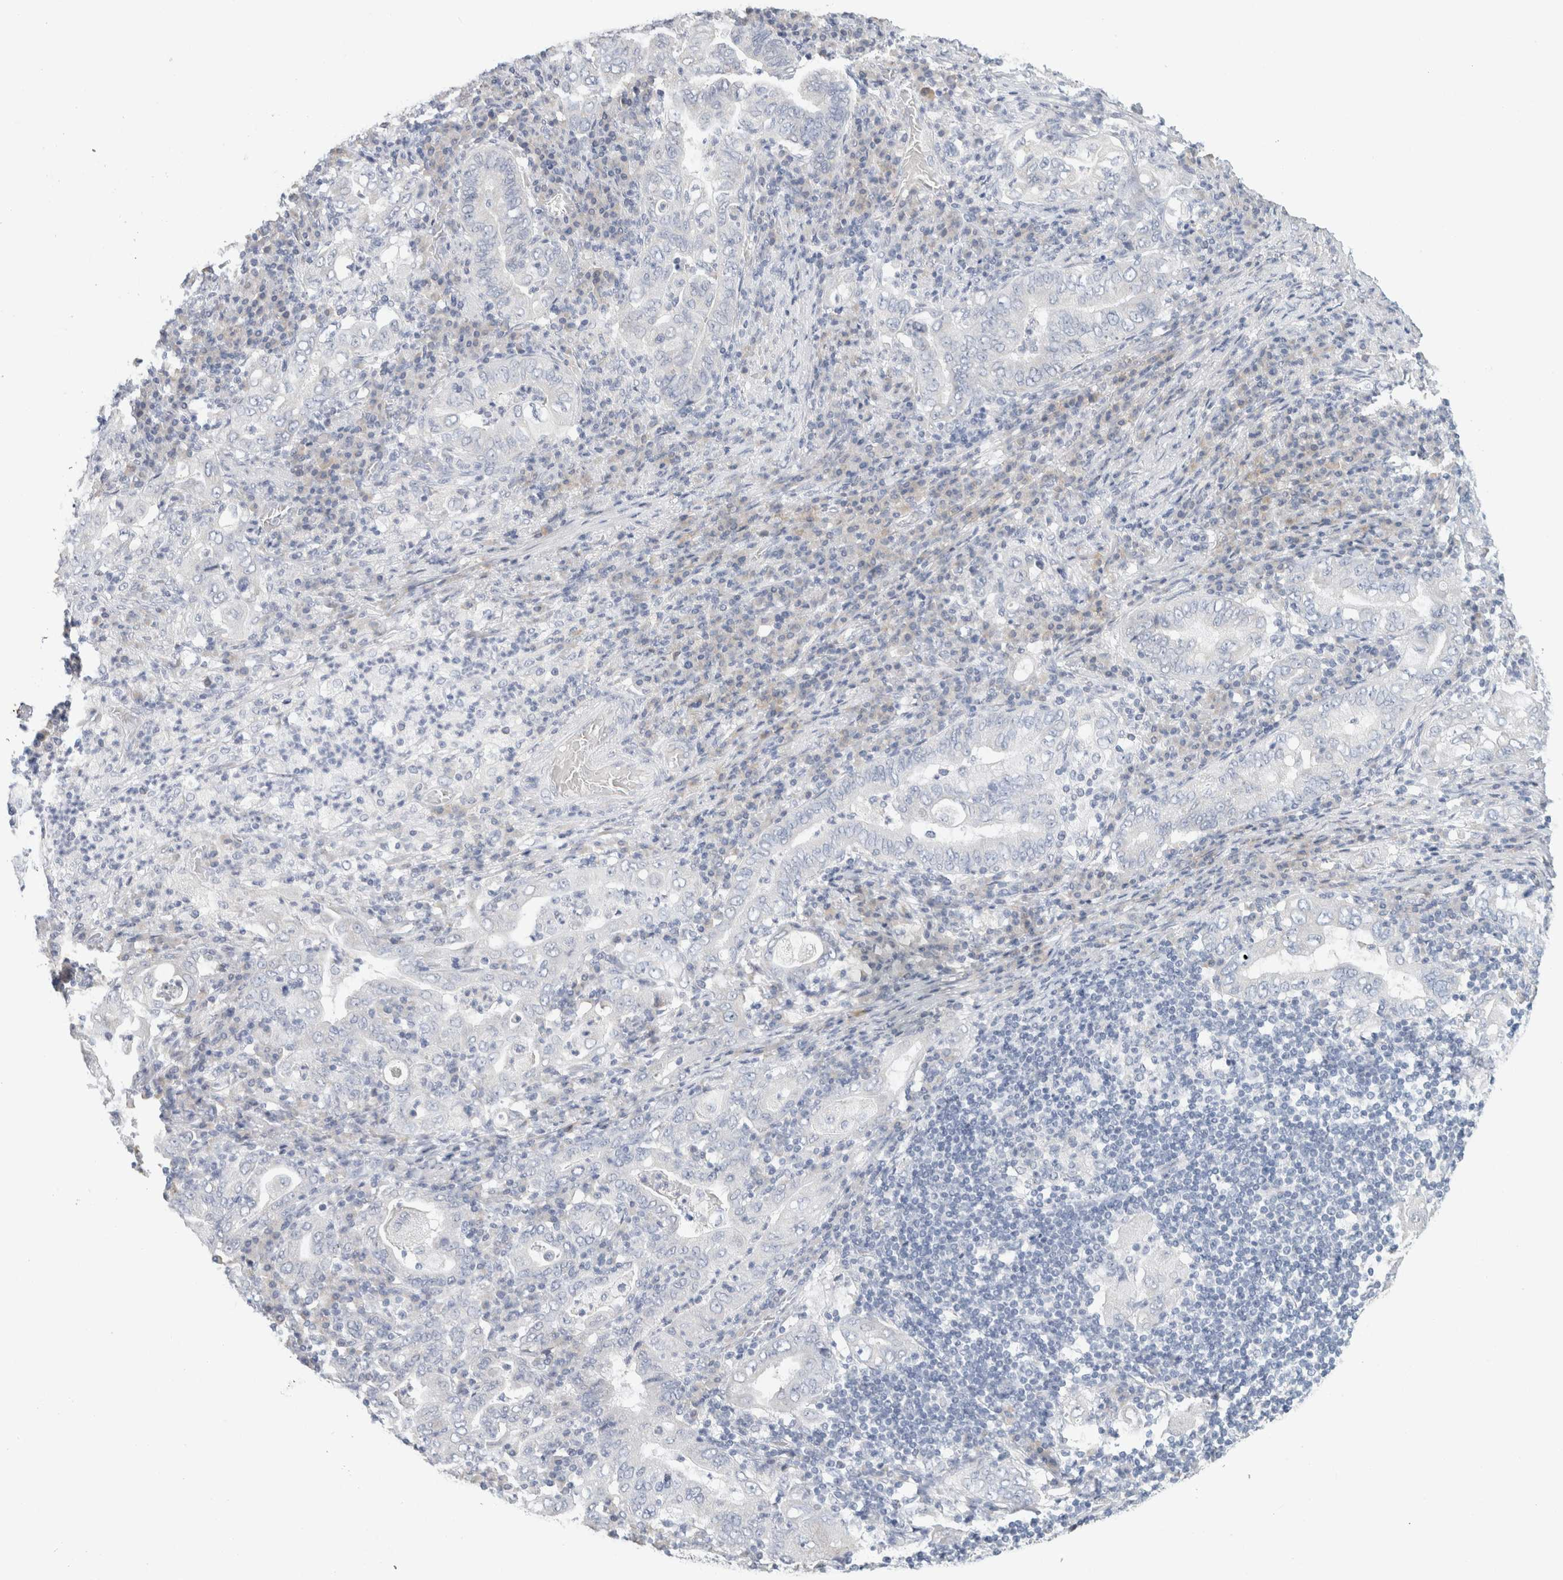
{"staining": {"intensity": "negative", "quantity": "none", "location": "none"}, "tissue": "stomach cancer", "cell_type": "Tumor cells", "image_type": "cancer", "snomed": [{"axis": "morphology", "description": "Normal tissue, NOS"}, {"axis": "morphology", "description": "Adenocarcinoma, NOS"}, {"axis": "topography", "description": "Esophagus"}, {"axis": "topography", "description": "Stomach, upper"}, {"axis": "topography", "description": "Peripheral nerve tissue"}], "caption": "The IHC photomicrograph has no significant expression in tumor cells of adenocarcinoma (stomach) tissue.", "gene": "NEFM", "patient": {"sex": "male", "age": 62}}